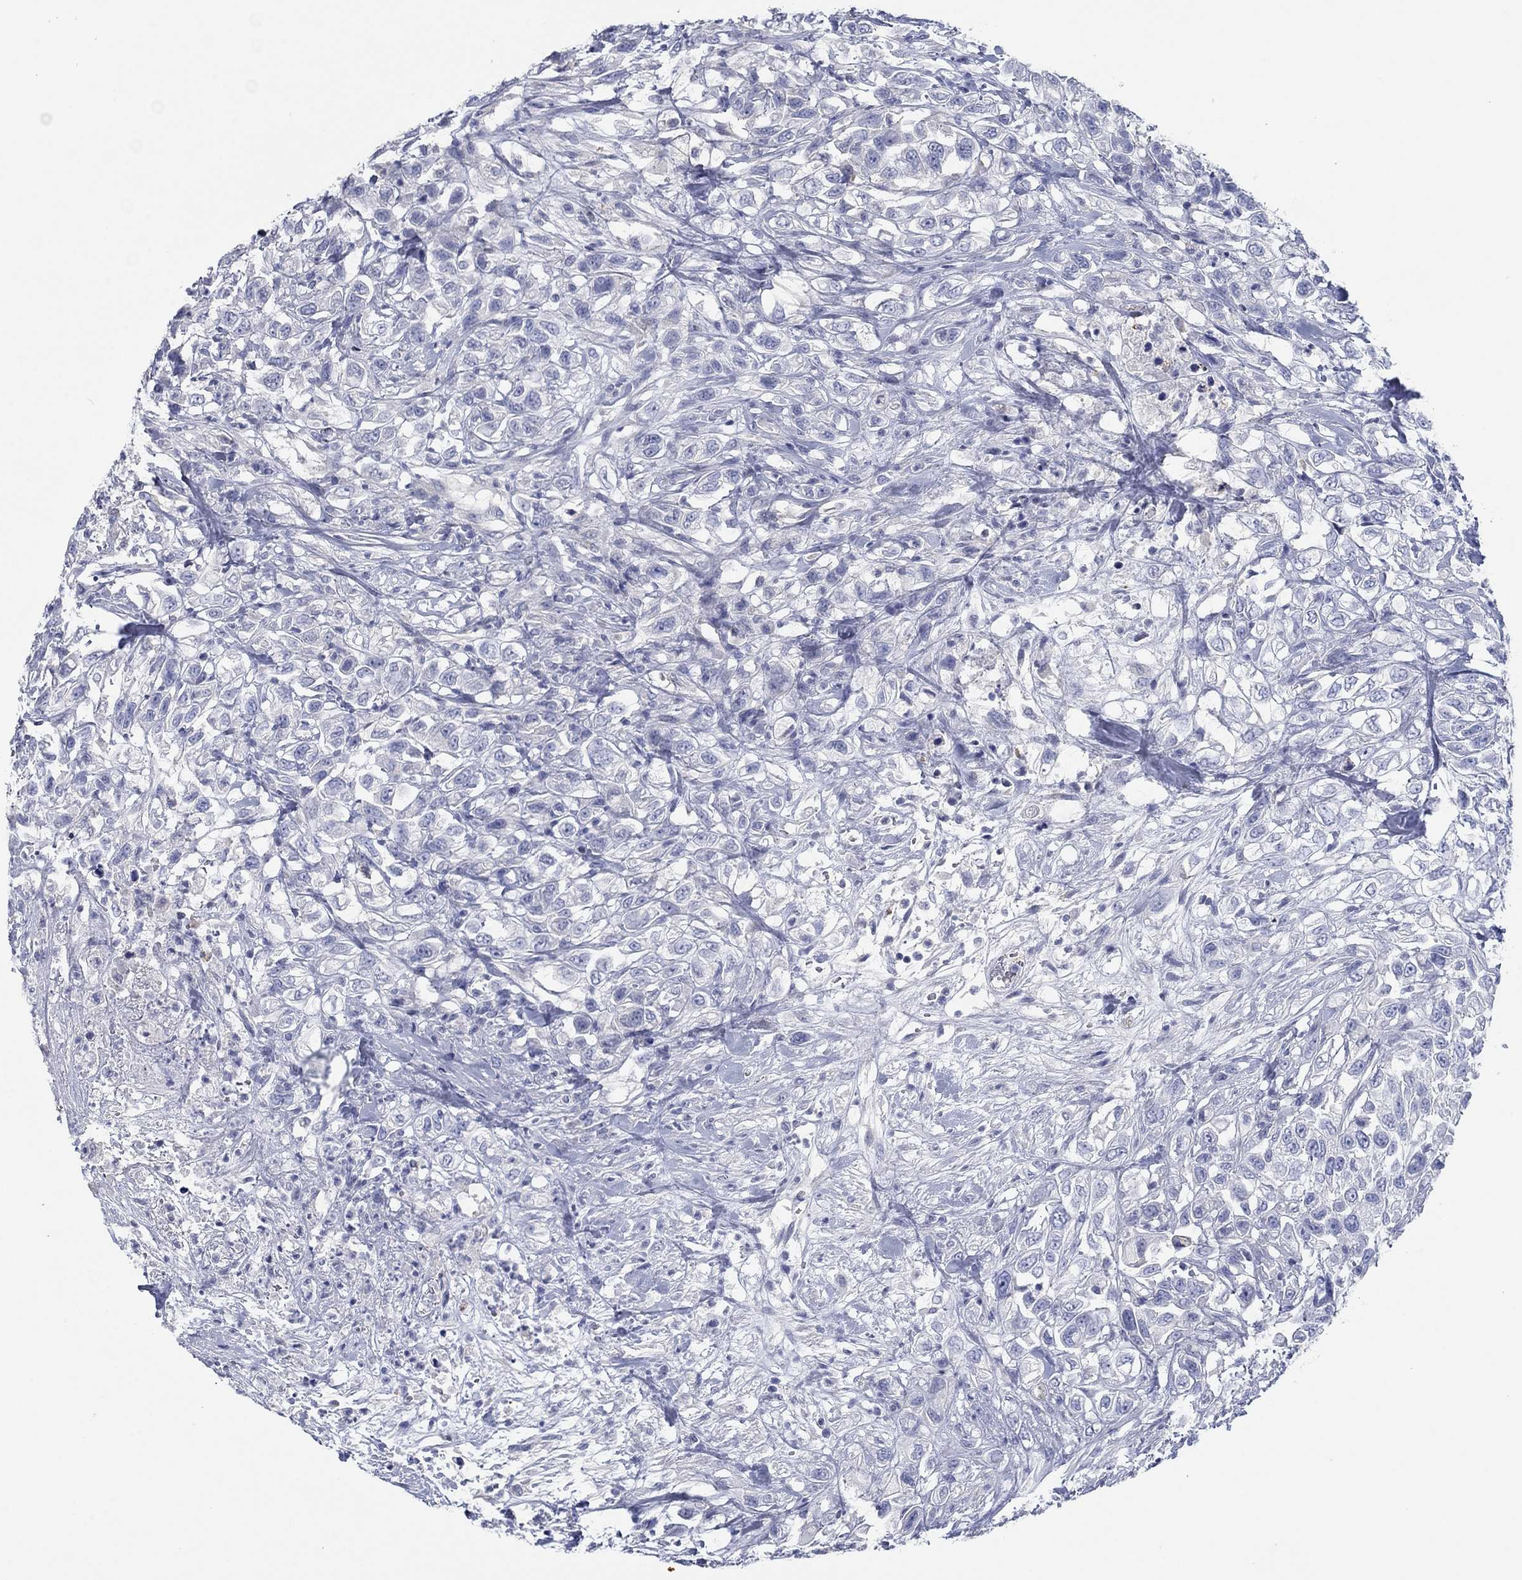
{"staining": {"intensity": "negative", "quantity": "none", "location": "none"}, "tissue": "urothelial cancer", "cell_type": "Tumor cells", "image_type": "cancer", "snomed": [{"axis": "morphology", "description": "Urothelial carcinoma, High grade"}, {"axis": "topography", "description": "Urinary bladder"}], "caption": "Urothelial cancer was stained to show a protein in brown. There is no significant positivity in tumor cells. The staining is performed using DAB brown chromogen with nuclei counter-stained in using hematoxylin.", "gene": "APOC3", "patient": {"sex": "female", "age": 56}}